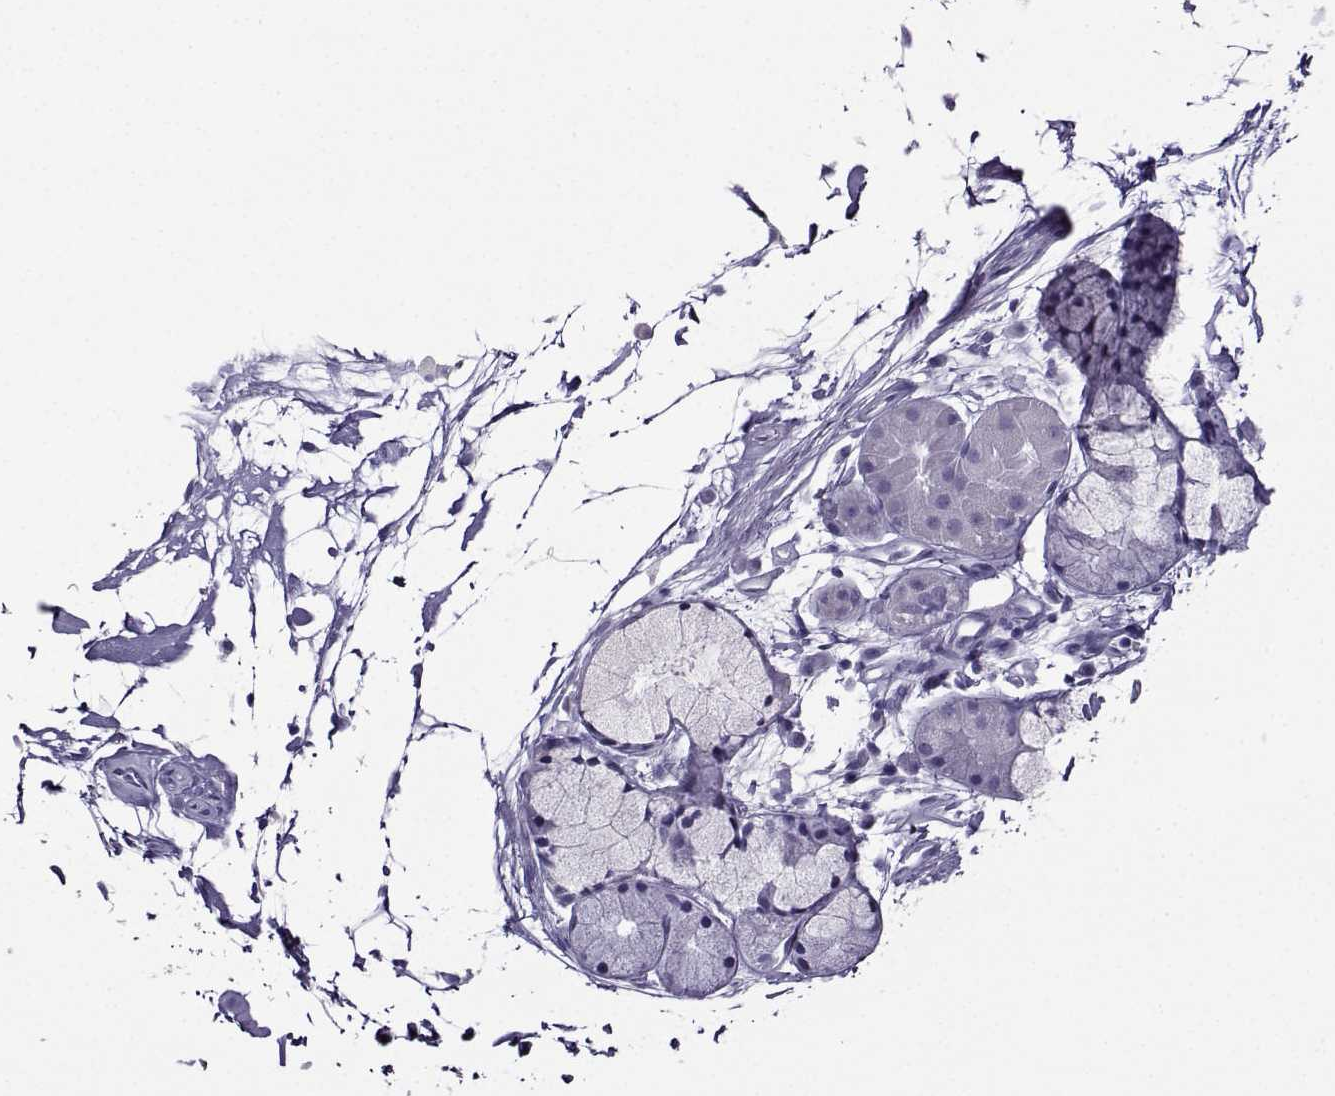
{"staining": {"intensity": "negative", "quantity": "none", "location": "none"}, "tissue": "adipose tissue", "cell_type": "Adipocytes", "image_type": "normal", "snomed": [{"axis": "morphology", "description": "Normal tissue, NOS"}, {"axis": "morphology", "description": "Squamous cell carcinoma, NOS"}, {"axis": "topography", "description": "Cartilage tissue"}, {"axis": "topography", "description": "Lung"}], "caption": "The immunohistochemistry (IHC) image has no significant staining in adipocytes of adipose tissue. Brightfield microscopy of immunohistochemistry stained with DAB (3,3'-diaminobenzidine) (brown) and hematoxylin (blue), captured at high magnification.", "gene": "CRYBB1", "patient": {"sex": "male", "age": 66}}